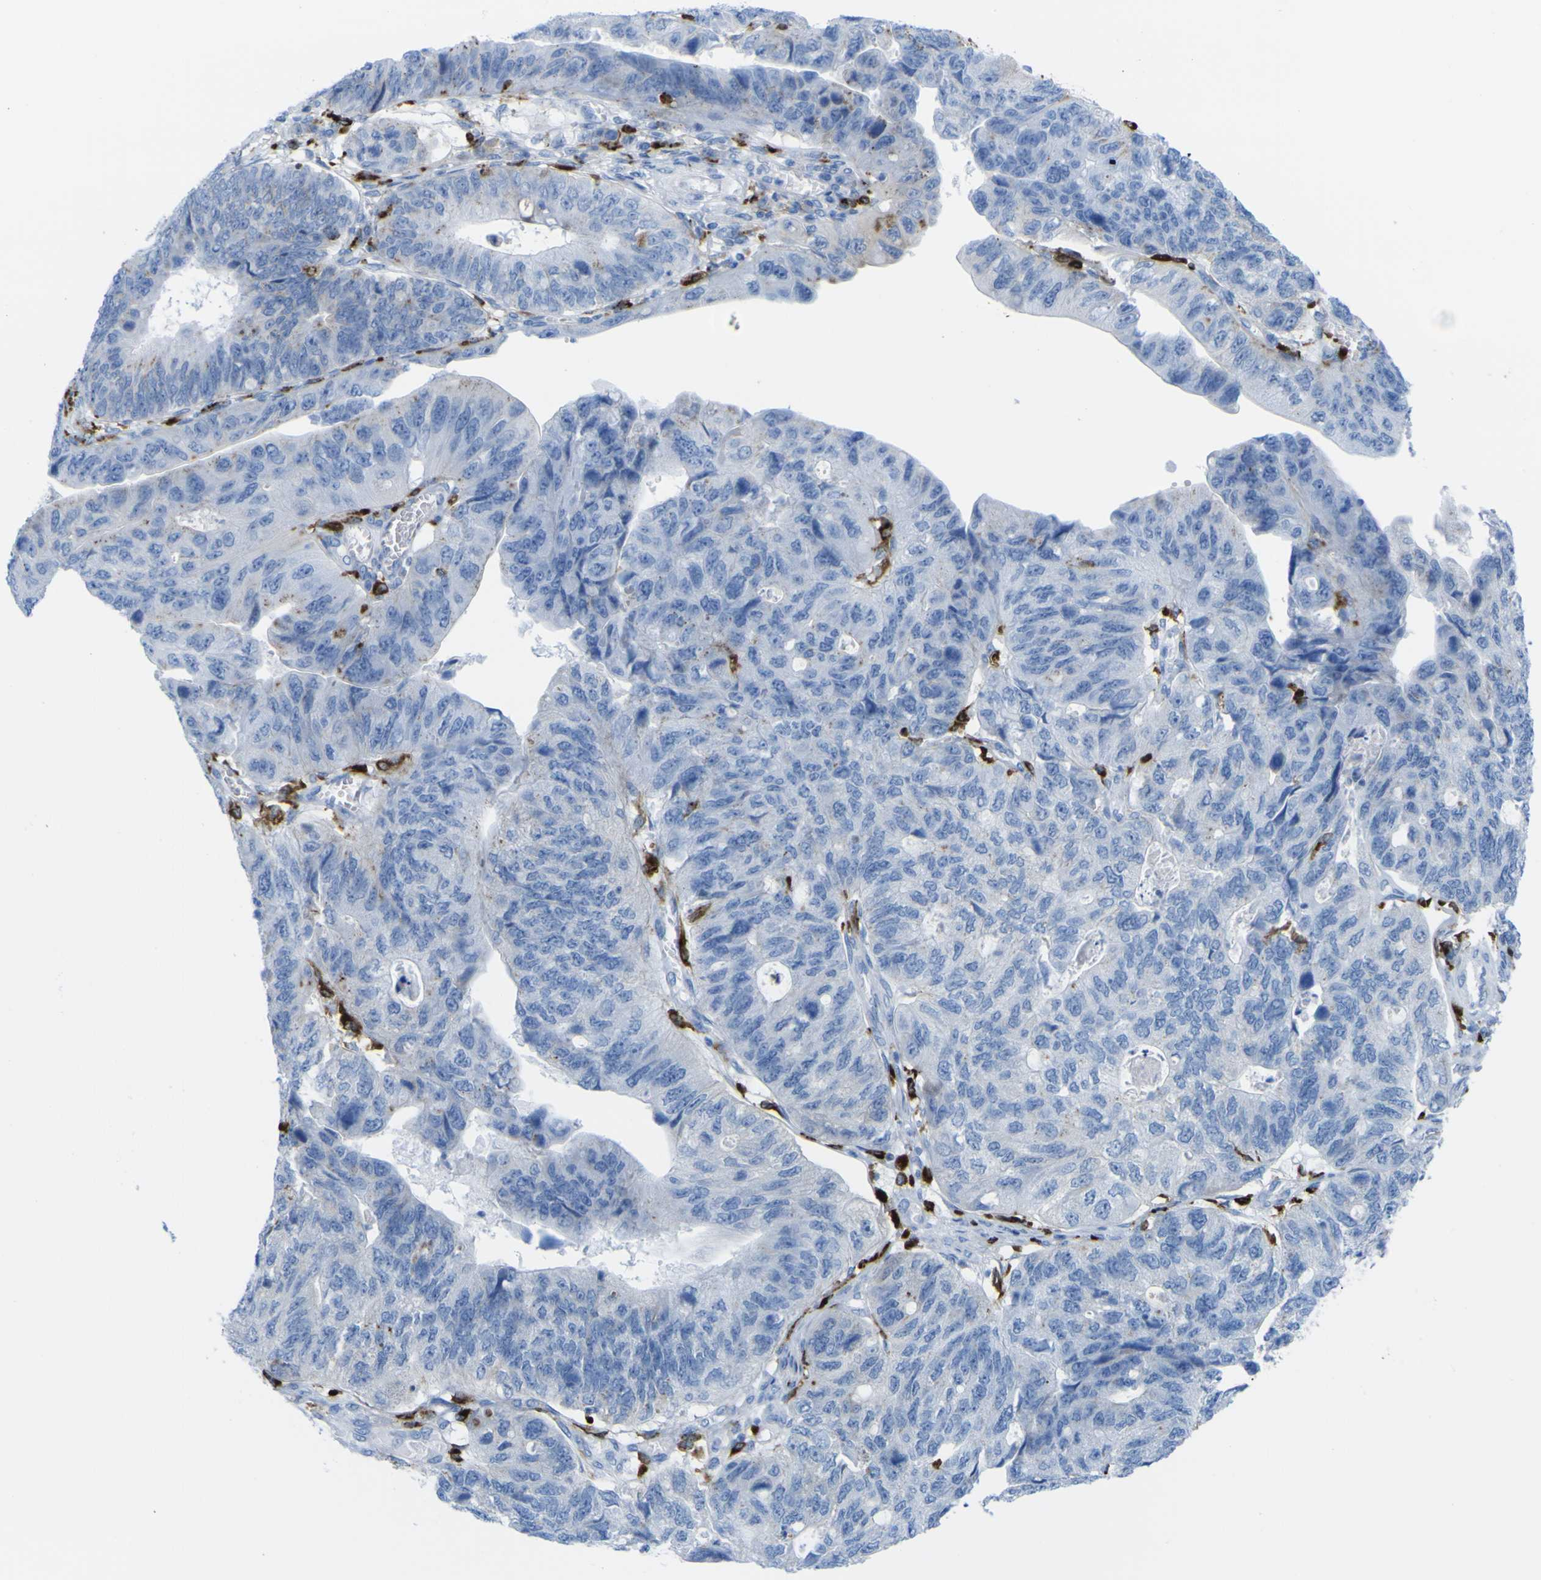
{"staining": {"intensity": "negative", "quantity": "none", "location": "none"}, "tissue": "stomach cancer", "cell_type": "Tumor cells", "image_type": "cancer", "snomed": [{"axis": "morphology", "description": "Adenocarcinoma, NOS"}, {"axis": "topography", "description": "Stomach"}], "caption": "The micrograph demonstrates no significant positivity in tumor cells of stomach cancer. Brightfield microscopy of IHC stained with DAB (3,3'-diaminobenzidine) (brown) and hematoxylin (blue), captured at high magnification.", "gene": "PLD3", "patient": {"sex": "male", "age": 59}}